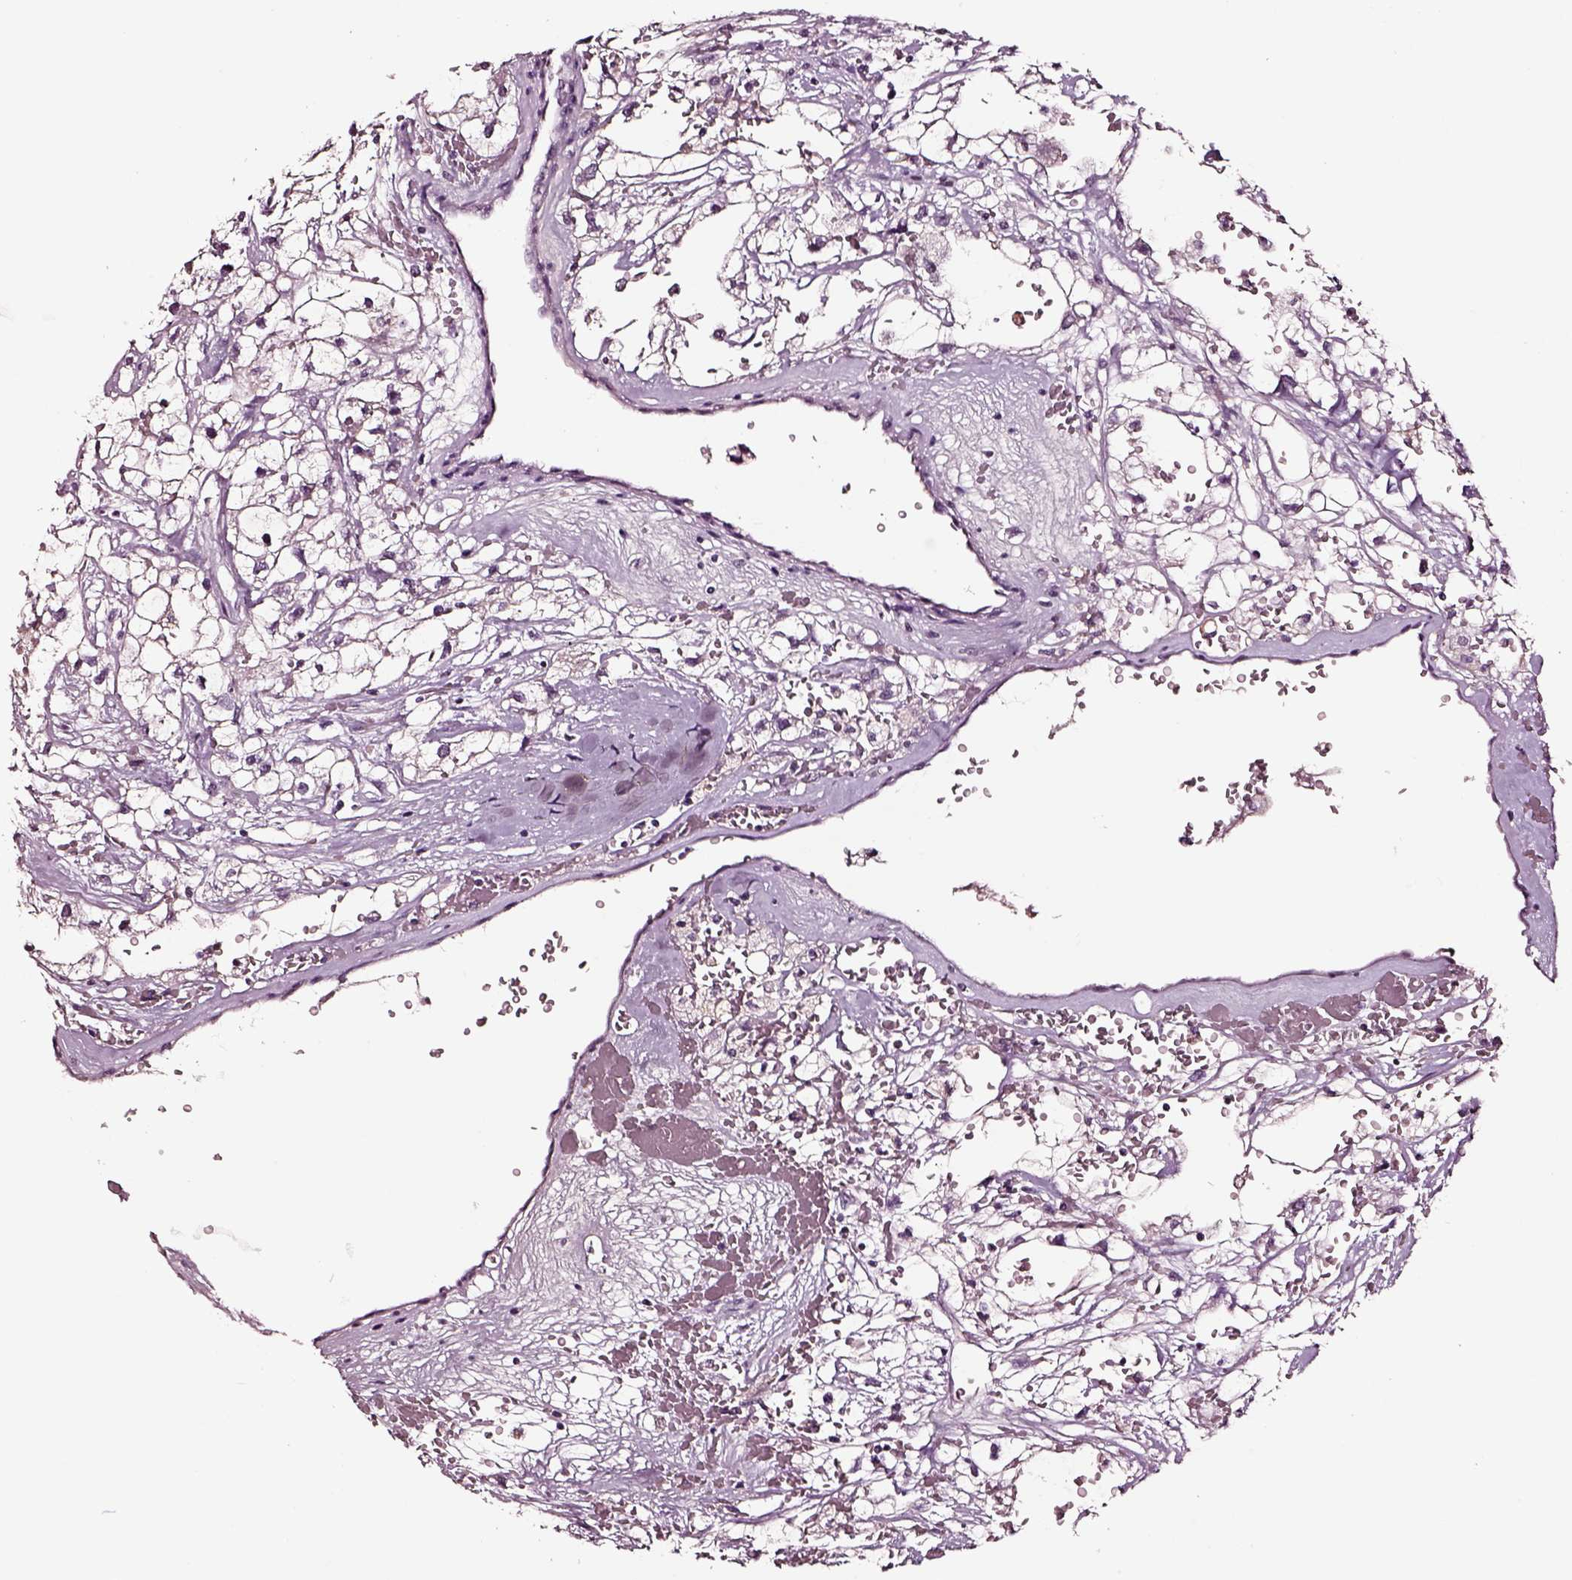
{"staining": {"intensity": "negative", "quantity": "none", "location": "none"}, "tissue": "renal cancer", "cell_type": "Tumor cells", "image_type": "cancer", "snomed": [{"axis": "morphology", "description": "Adenocarcinoma, NOS"}, {"axis": "topography", "description": "Kidney"}], "caption": "Photomicrograph shows no protein positivity in tumor cells of renal cancer tissue.", "gene": "SMIM17", "patient": {"sex": "male", "age": 59}}